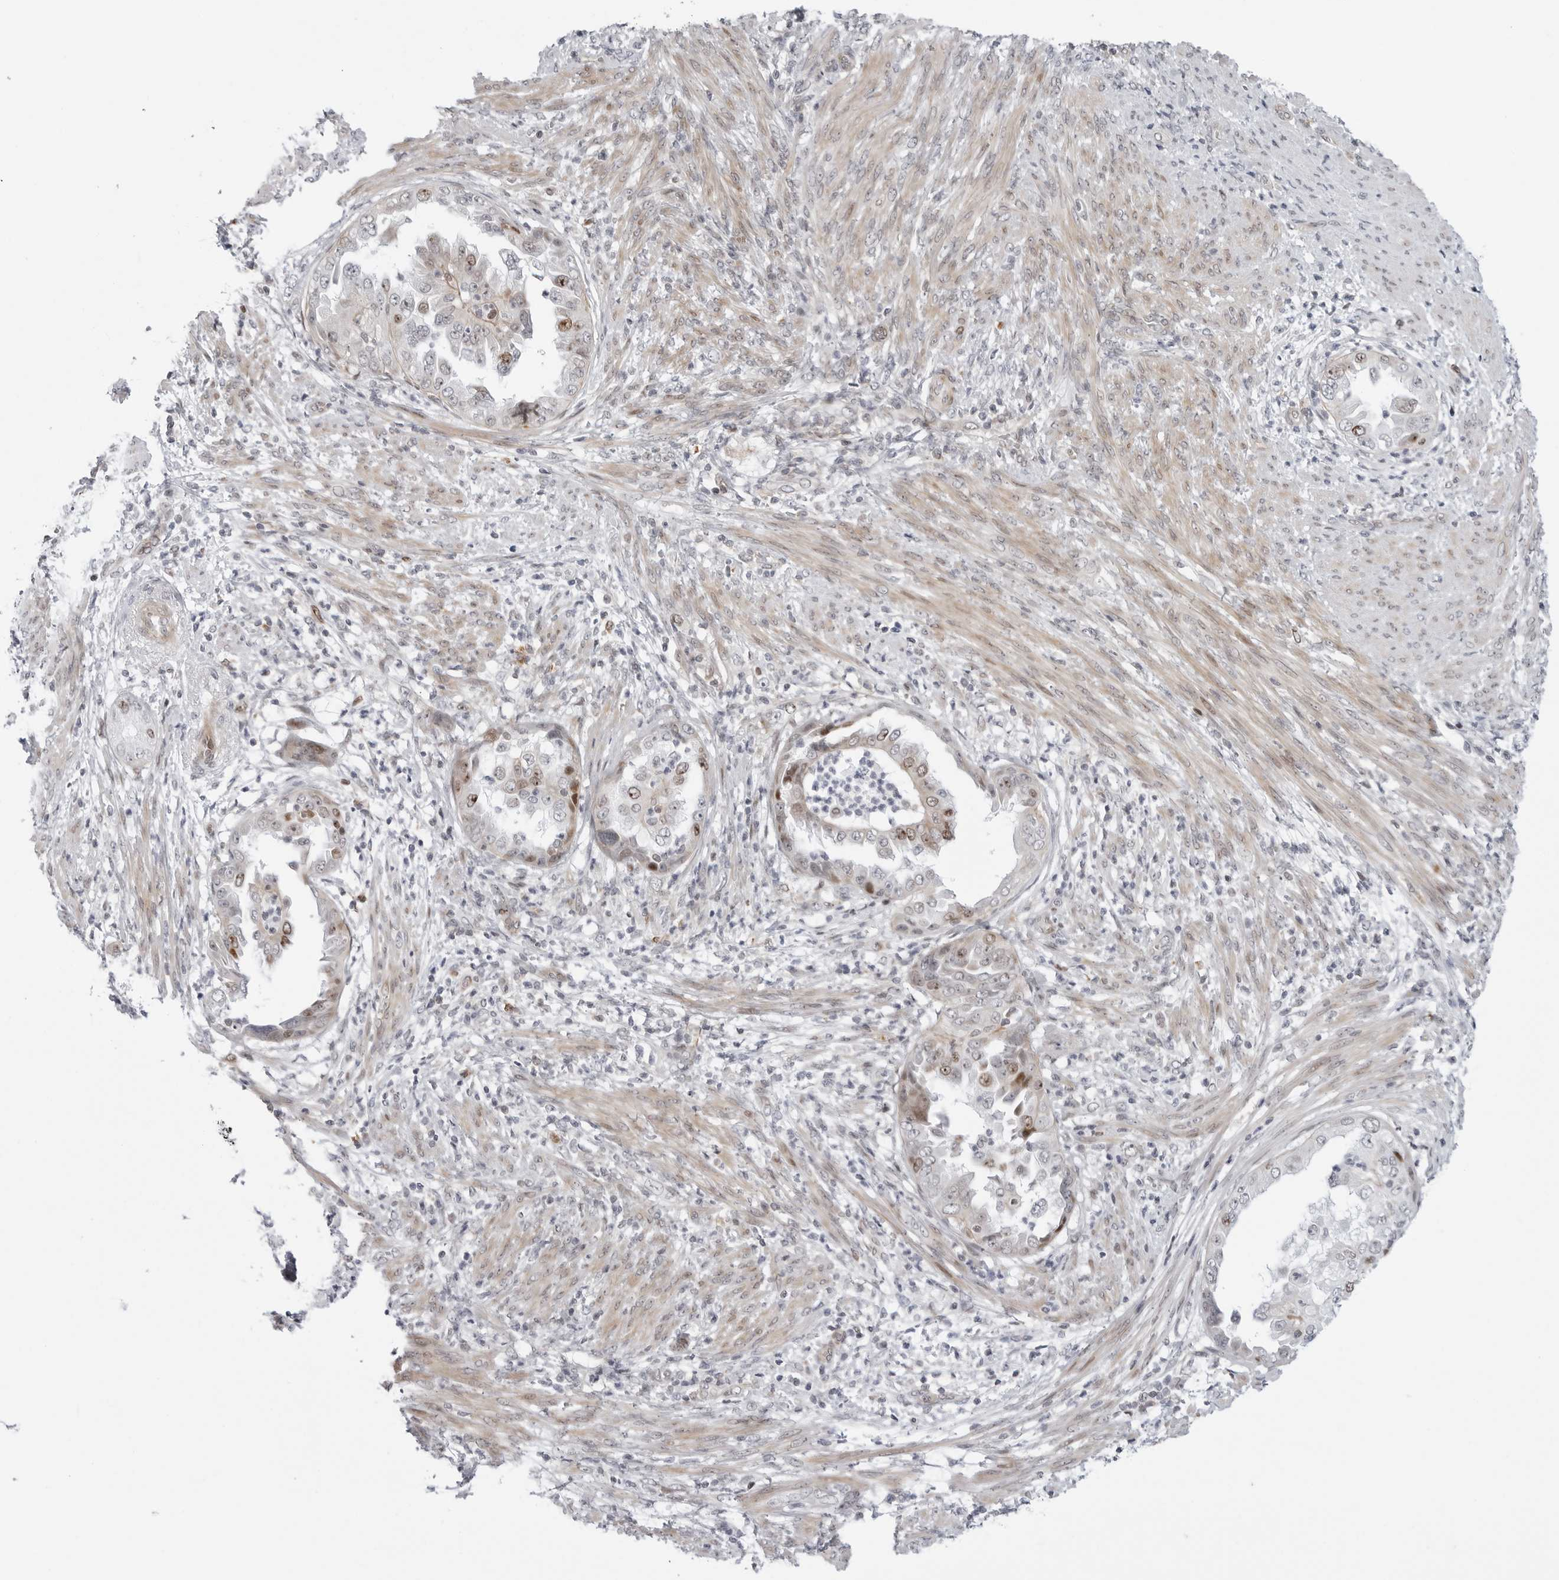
{"staining": {"intensity": "moderate", "quantity": "<25%", "location": "nuclear"}, "tissue": "endometrial cancer", "cell_type": "Tumor cells", "image_type": "cancer", "snomed": [{"axis": "morphology", "description": "Adenocarcinoma, NOS"}, {"axis": "topography", "description": "Endometrium"}], "caption": "Immunohistochemistry (IHC) histopathology image of human endometrial cancer stained for a protein (brown), which exhibits low levels of moderate nuclear expression in about <25% of tumor cells.", "gene": "FAM135B", "patient": {"sex": "female", "age": 85}}